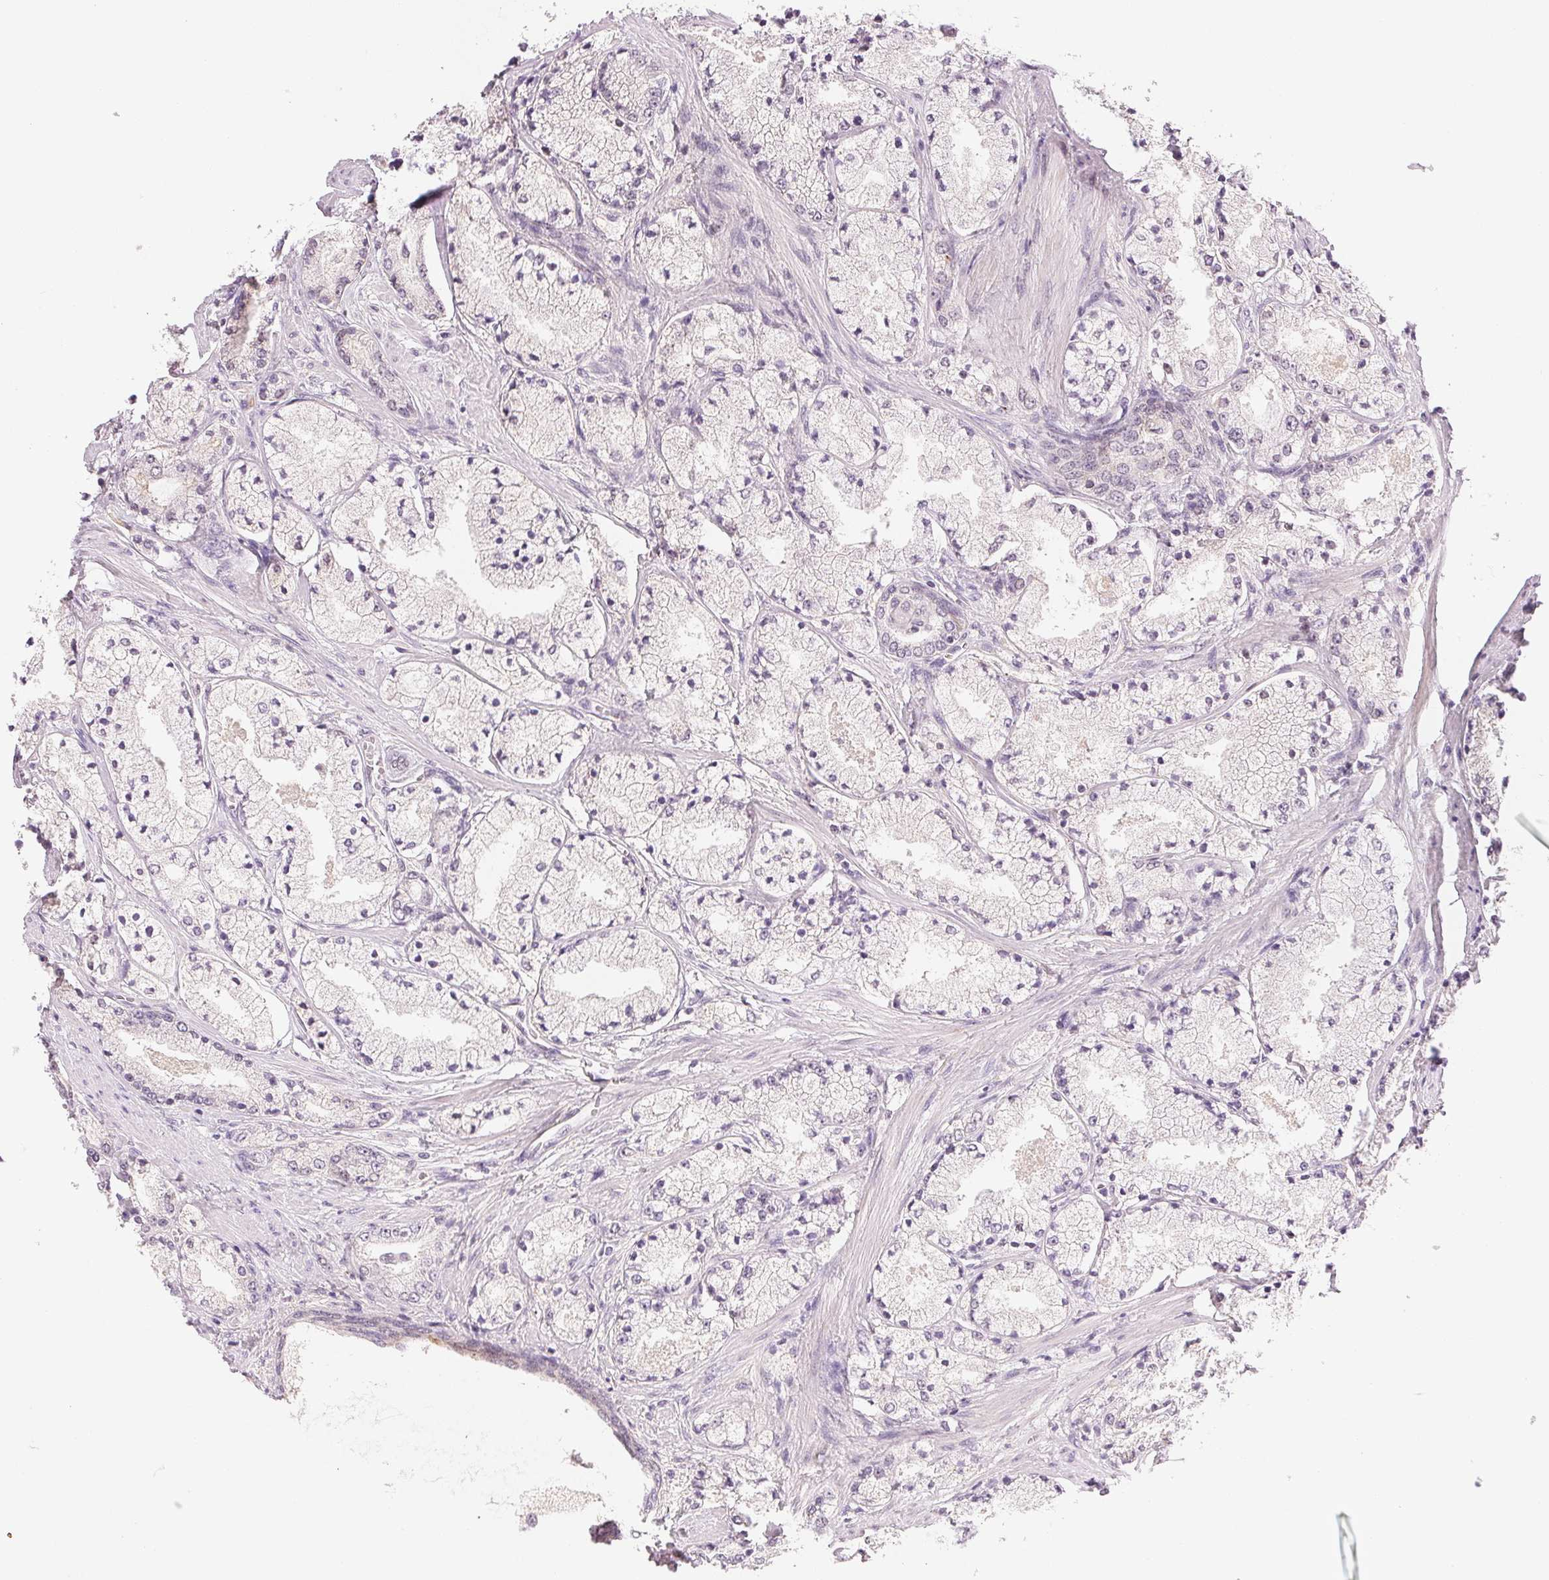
{"staining": {"intensity": "negative", "quantity": "none", "location": "none"}, "tissue": "prostate cancer", "cell_type": "Tumor cells", "image_type": "cancer", "snomed": [{"axis": "morphology", "description": "Adenocarcinoma, High grade"}, {"axis": "topography", "description": "Prostate"}], "caption": "Image shows no protein positivity in tumor cells of prostate cancer (high-grade adenocarcinoma) tissue.", "gene": "FNDC4", "patient": {"sex": "male", "age": 63}}